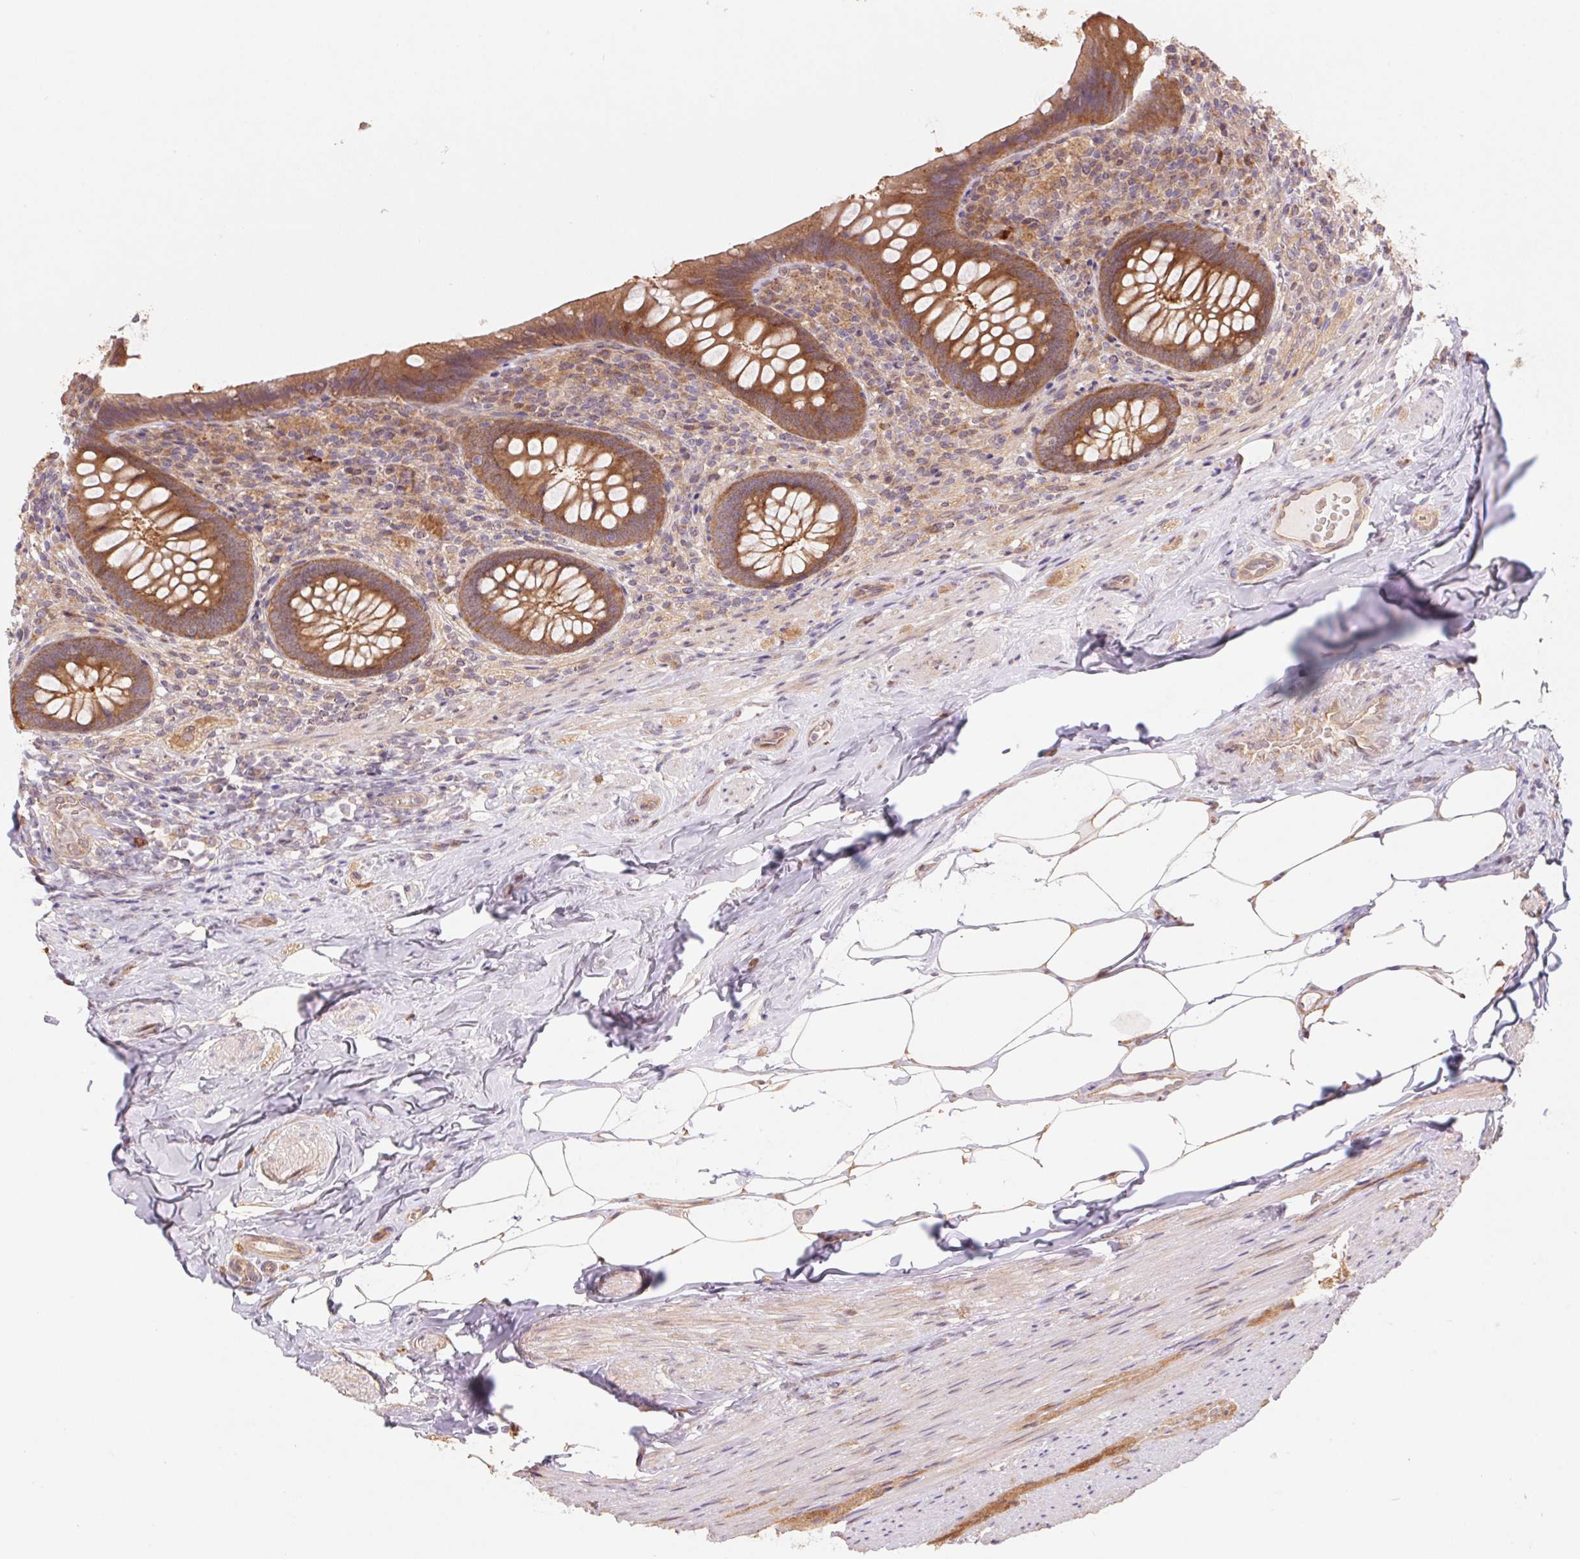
{"staining": {"intensity": "moderate", "quantity": ">75%", "location": "cytoplasmic/membranous"}, "tissue": "appendix", "cell_type": "Glandular cells", "image_type": "normal", "snomed": [{"axis": "morphology", "description": "Normal tissue, NOS"}, {"axis": "topography", "description": "Appendix"}], "caption": "This image reveals immunohistochemistry staining of benign appendix, with medium moderate cytoplasmic/membranous staining in approximately >75% of glandular cells.", "gene": "RRM1", "patient": {"sex": "male", "age": 47}}